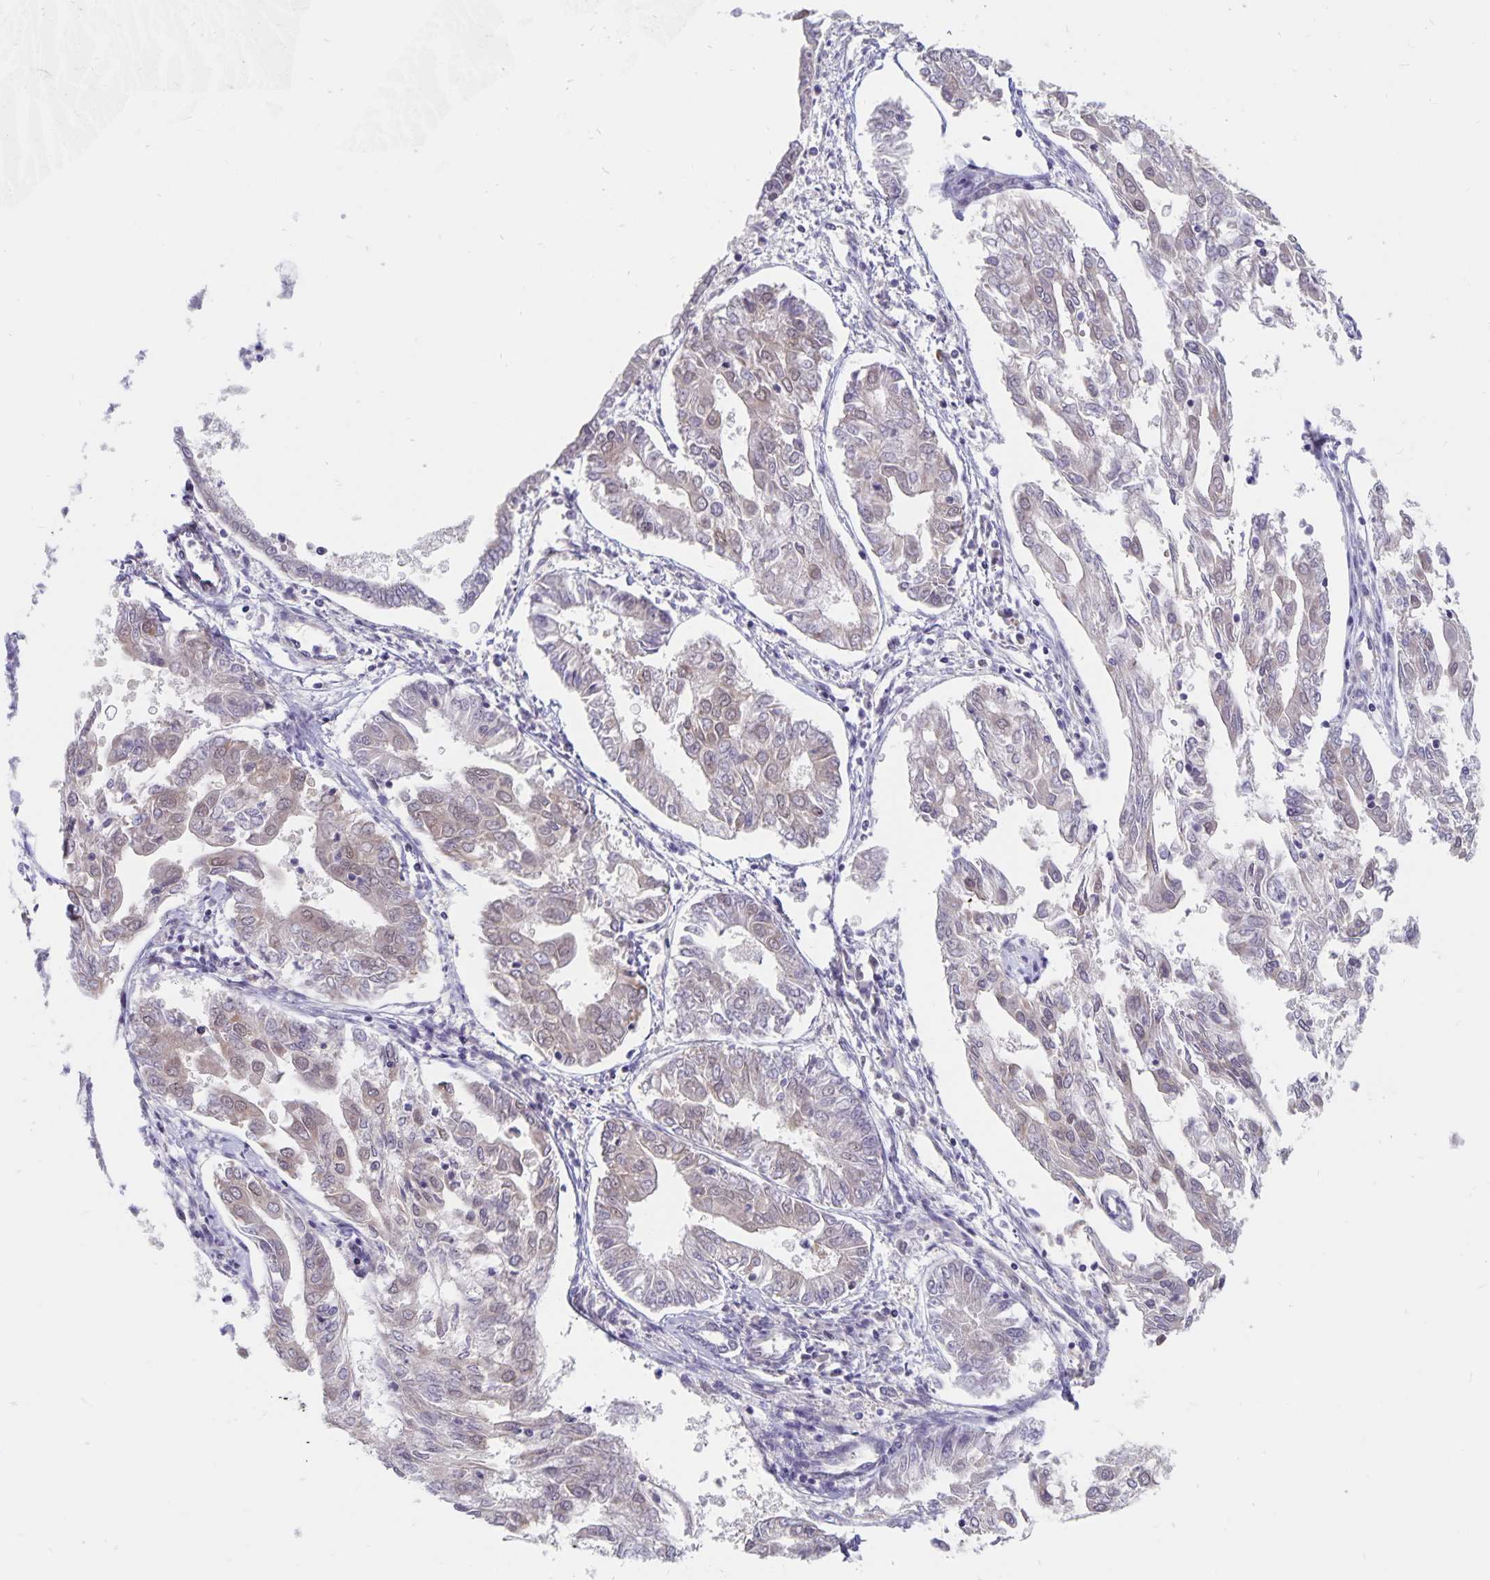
{"staining": {"intensity": "negative", "quantity": "none", "location": "none"}, "tissue": "endometrial cancer", "cell_type": "Tumor cells", "image_type": "cancer", "snomed": [{"axis": "morphology", "description": "Adenocarcinoma, NOS"}, {"axis": "topography", "description": "Endometrium"}], "caption": "This is an immunohistochemistry (IHC) photomicrograph of human endometrial cancer. There is no staining in tumor cells.", "gene": "BAG6", "patient": {"sex": "female", "age": 68}}